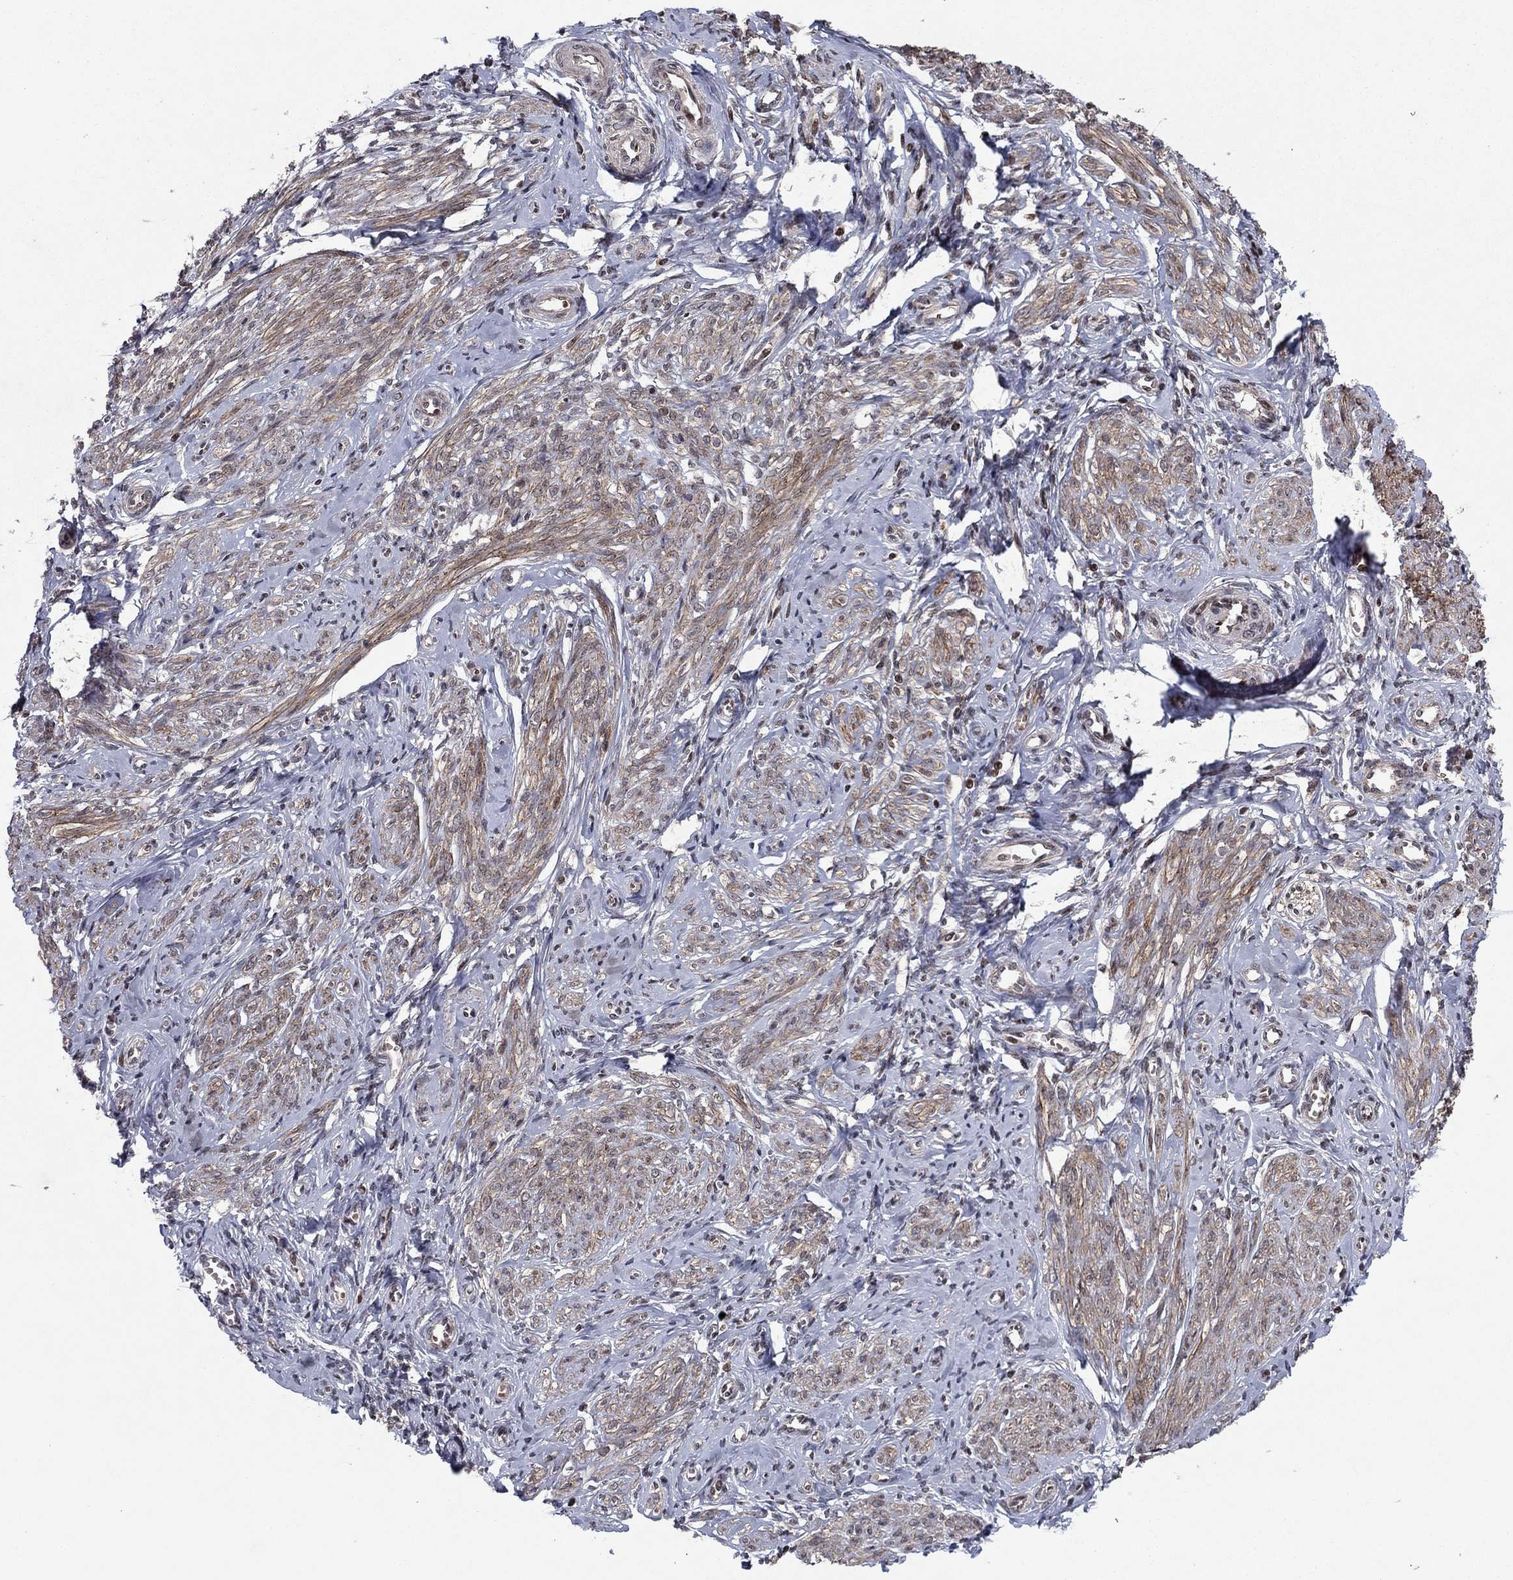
{"staining": {"intensity": "negative", "quantity": "none", "location": "none"}, "tissue": "endometrium", "cell_type": "Cells in endometrial stroma", "image_type": "normal", "snomed": [{"axis": "morphology", "description": "Normal tissue, NOS"}, {"axis": "topography", "description": "Cervix"}, {"axis": "topography", "description": "Endometrium"}], "caption": "Immunohistochemistry of unremarkable endometrium reveals no staining in cells in endometrial stroma.", "gene": "SORBS1", "patient": {"sex": "female", "age": 37}}